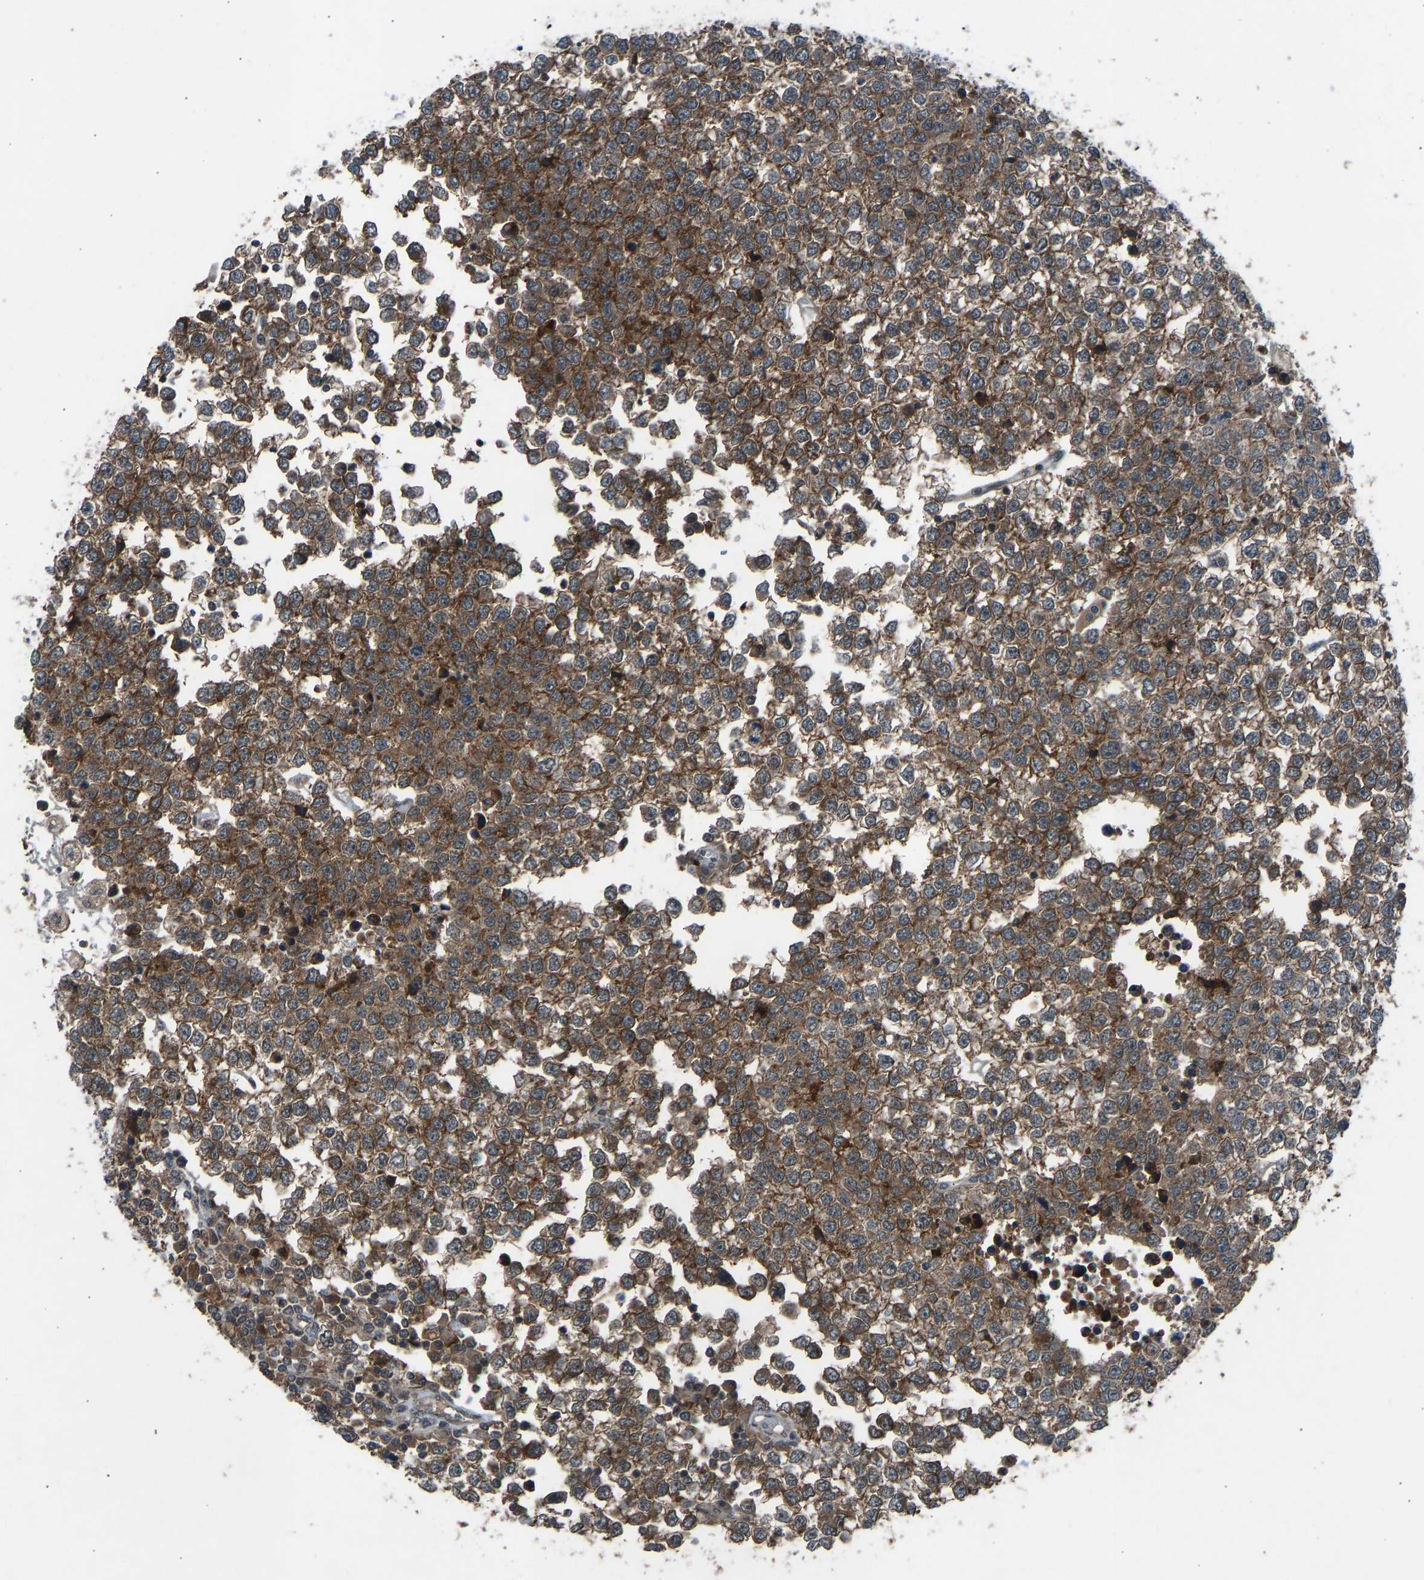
{"staining": {"intensity": "moderate", "quantity": ">75%", "location": "cytoplasmic/membranous"}, "tissue": "testis cancer", "cell_type": "Tumor cells", "image_type": "cancer", "snomed": [{"axis": "morphology", "description": "Seminoma, NOS"}, {"axis": "topography", "description": "Testis"}], "caption": "This micrograph displays immunohistochemistry staining of human testis cancer (seminoma), with medium moderate cytoplasmic/membranous expression in about >75% of tumor cells.", "gene": "SLC43A1", "patient": {"sex": "male", "age": 65}}